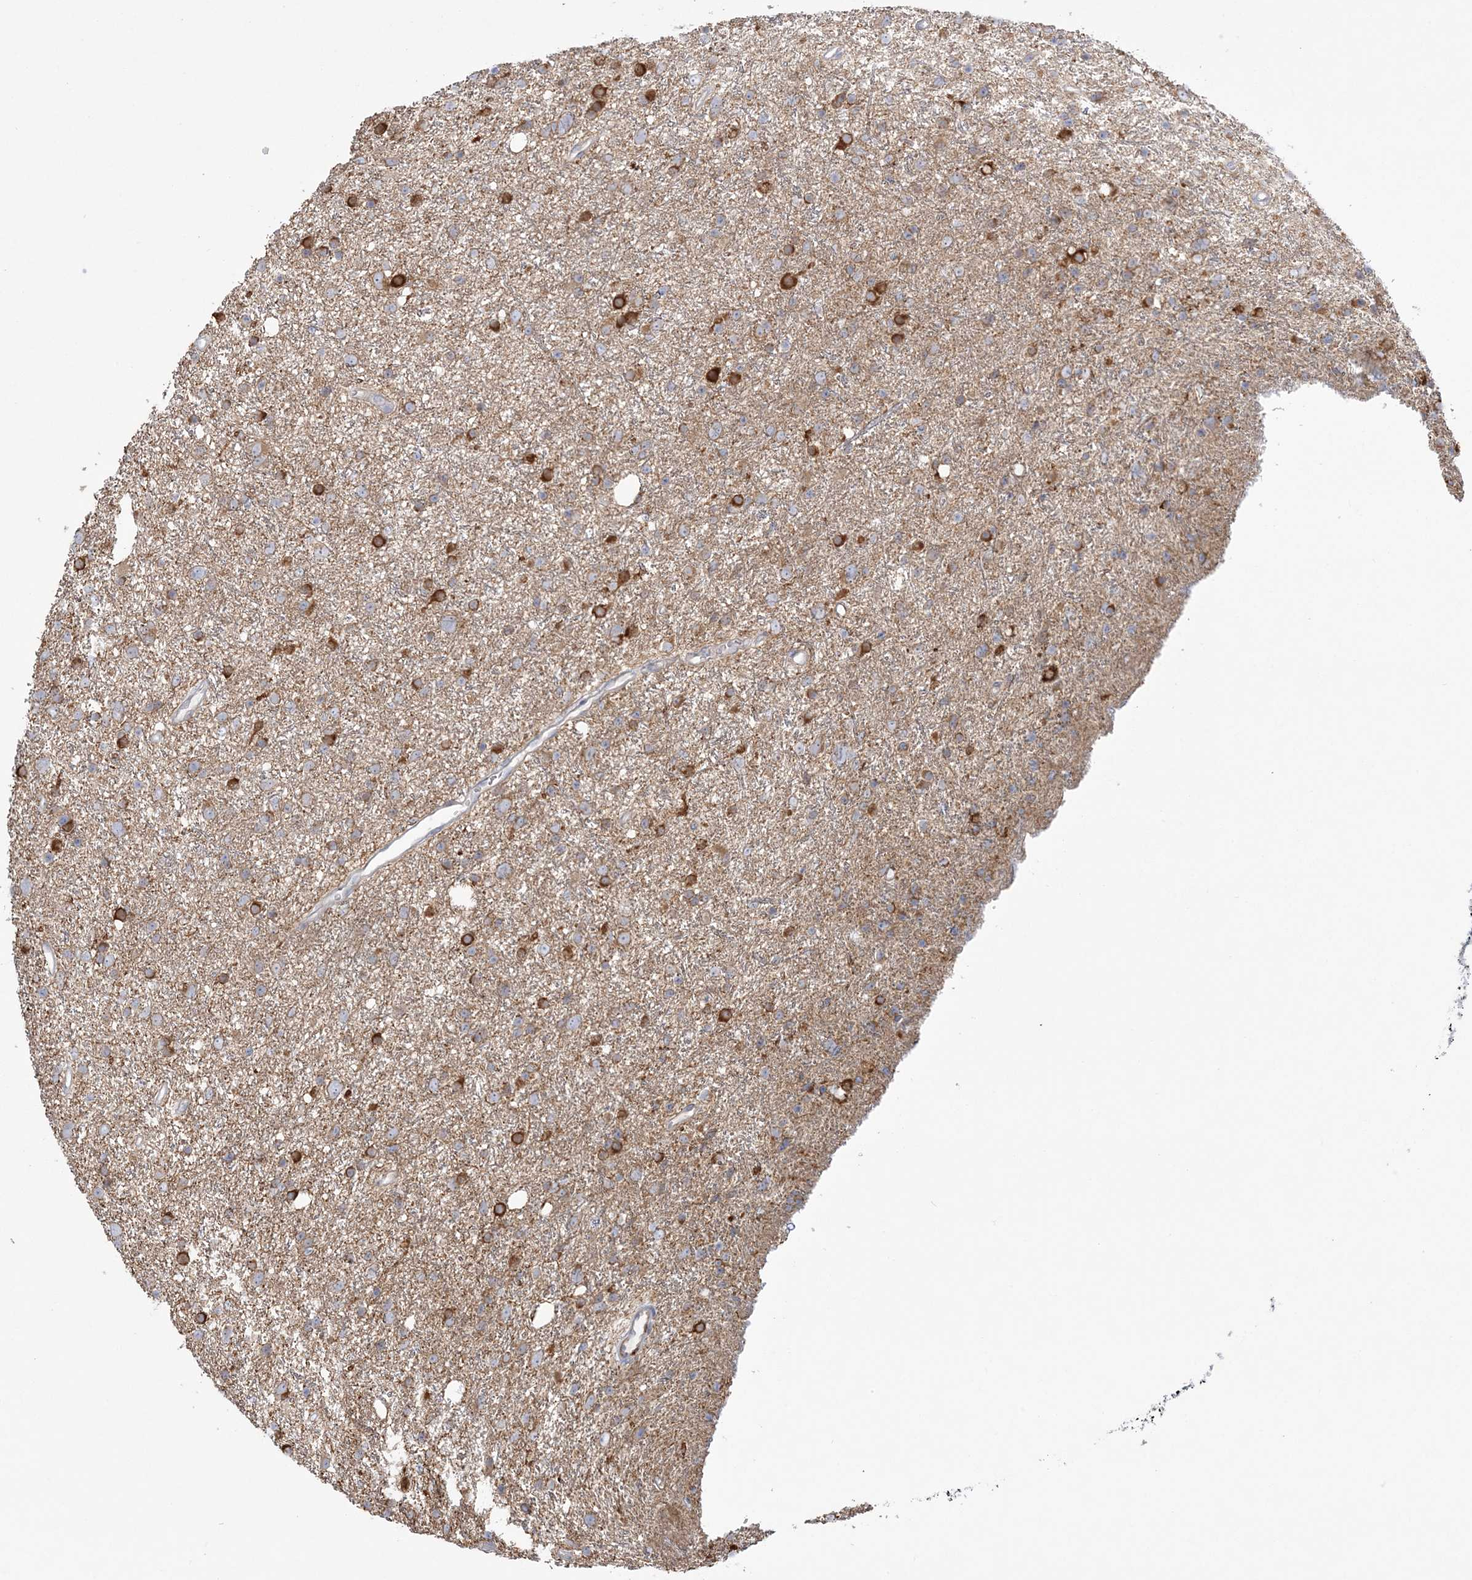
{"staining": {"intensity": "weak", "quantity": "25%-75%", "location": "cytoplasmic/membranous"}, "tissue": "glioma", "cell_type": "Tumor cells", "image_type": "cancer", "snomed": [{"axis": "morphology", "description": "Glioma, malignant, Low grade"}, {"axis": "topography", "description": "Cerebral cortex"}], "caption": "The histopathology image reveals immunohistochemical staining of glioma. There is weak cytoplasmic/membranous expression is seen in about 25%-75% of tumor cells.", "gene": "FARSB", "patient": {"sex": "female", "age": 39}}